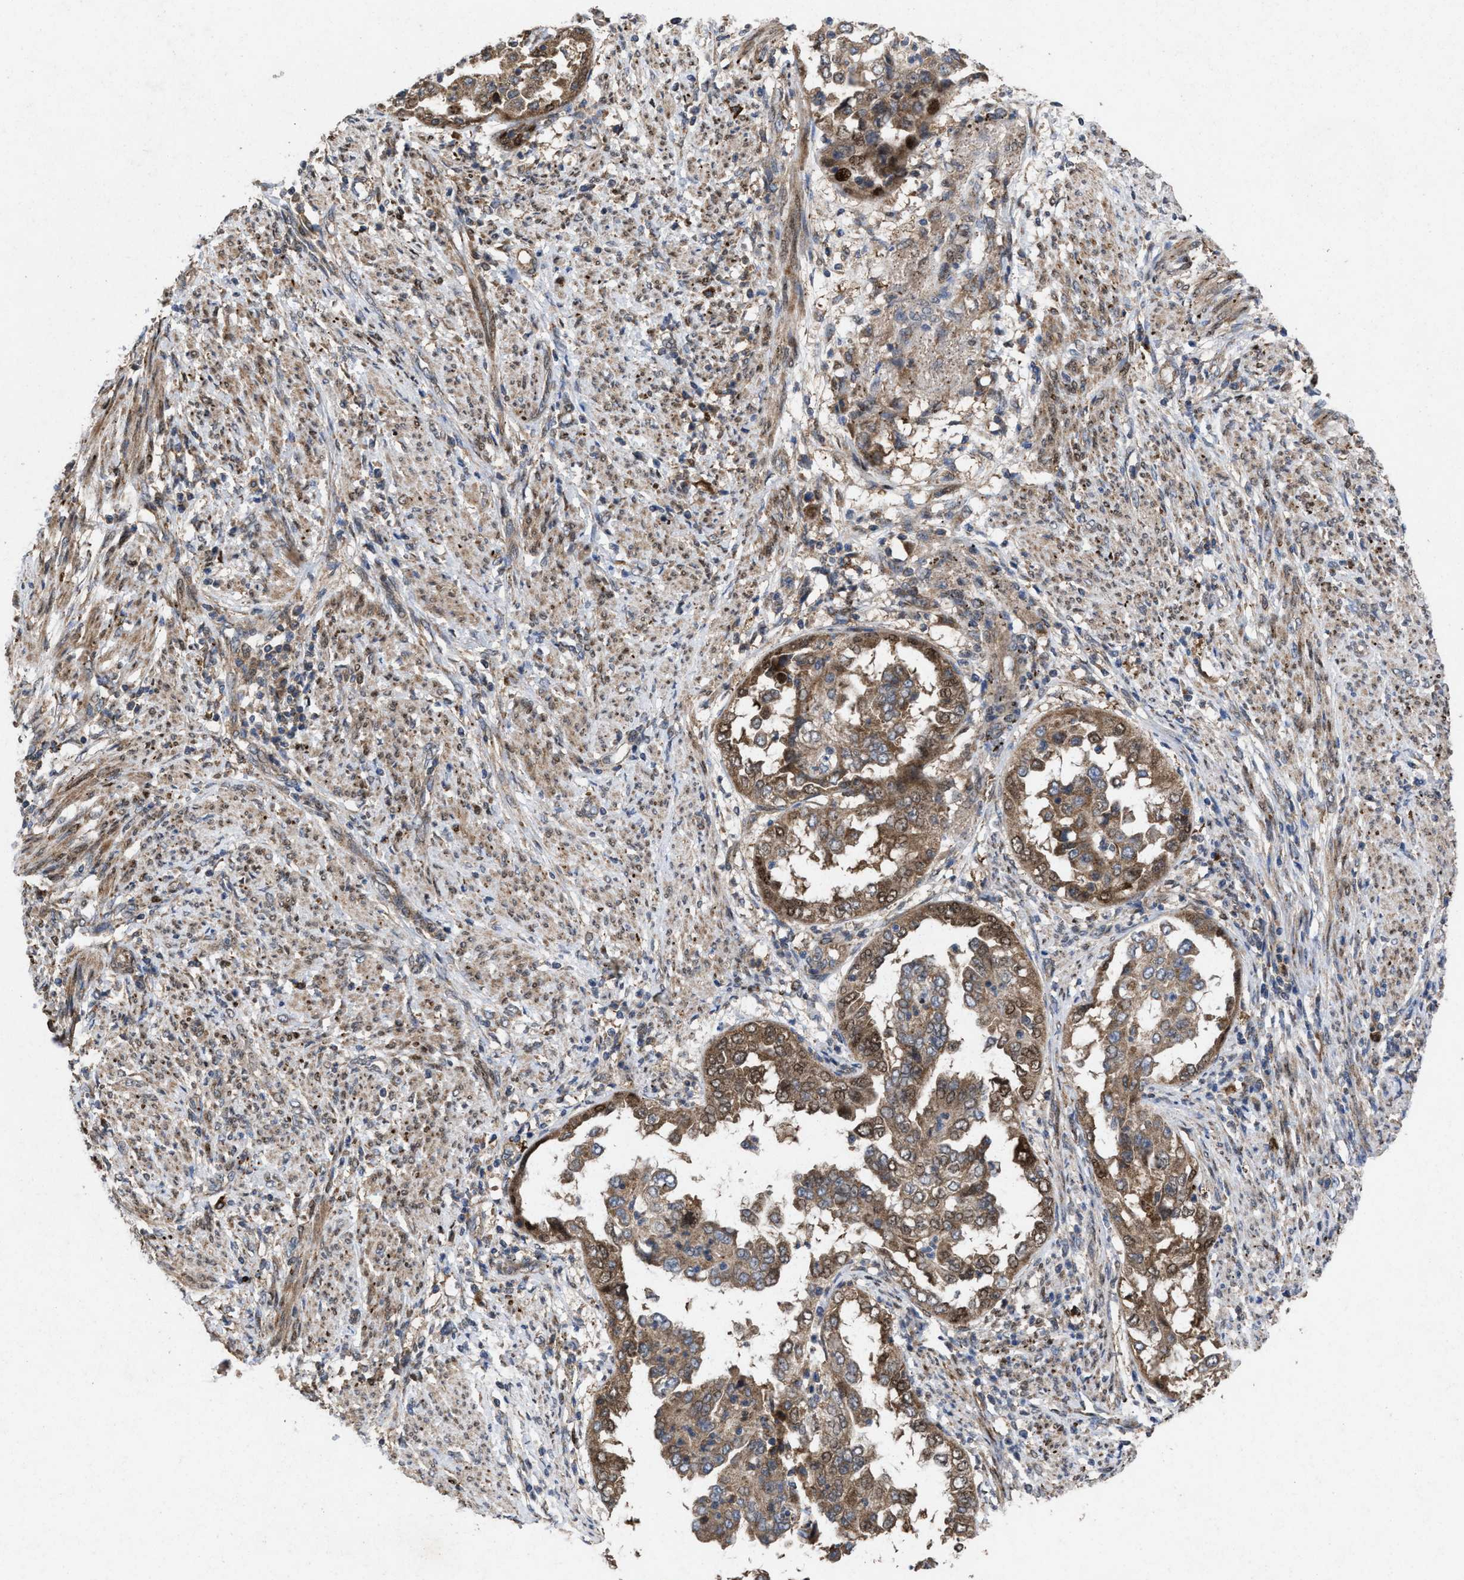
{"staining": {"intensity": "moderate", "quantity": ">75%", "location": "cytoplasmic/membranous"}, "tissue": "endometrial cancer", "cell_type": "Tumor cells", "image_type": "cancer", "snomed": [{"axis": "morphology", "description": "Adenocarcinoma, NOS"}, {"axis": "topography", "description": "Endometrium"}], "caption": "DAB (3,3'-diaminobenzidine) immunohistochemical staining of human endometrial cancer demonstrates moderate cytoplasmic/membranous protein positivity in about >75% of tumor cells.", "gene": "MSI2", "patient": {"sex": "female", "age": 85}}